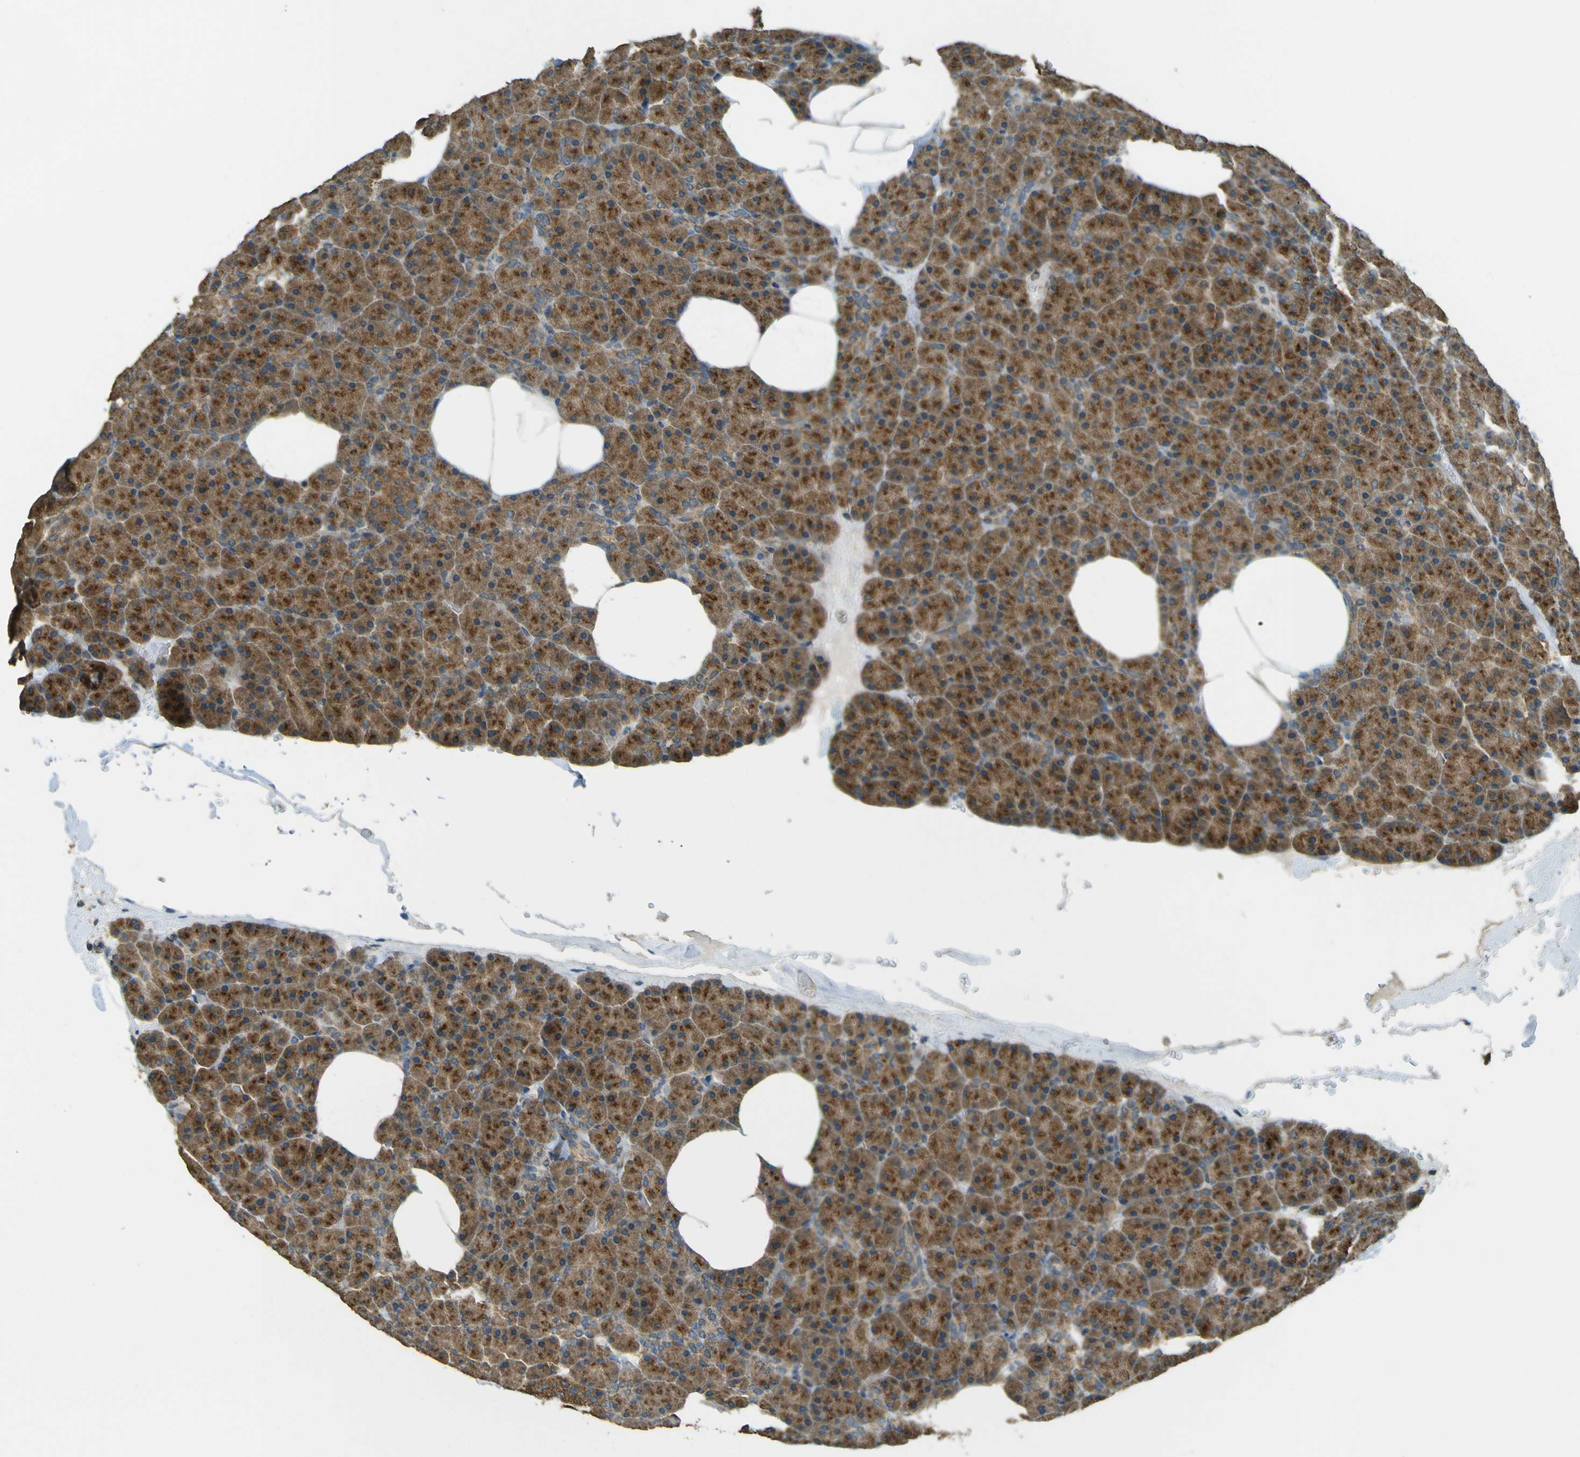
{"staining": {"intensity": "strong", "quantity": ">75%", "location": "cytoplasmic/membranous"}, "tissue": "pancreas", "cell_type": "Exocrine glandular cells", "image_type": "normal", "snomed": [{"axis": "morphology", "description": "Normal tissue, NOS"}, {"axis": "topography", "description": "Pancreas"}], "caption": "Immunohistochemistry (IHC) of normal pancreas displays high levels of strong cytoplasmic/membranous positivity in approximately >75% of exocrine glandular cells. Nuclei are stained in blue.", "gene": "GOLGA1", "patient": {"sex": "female", "age": 35}}